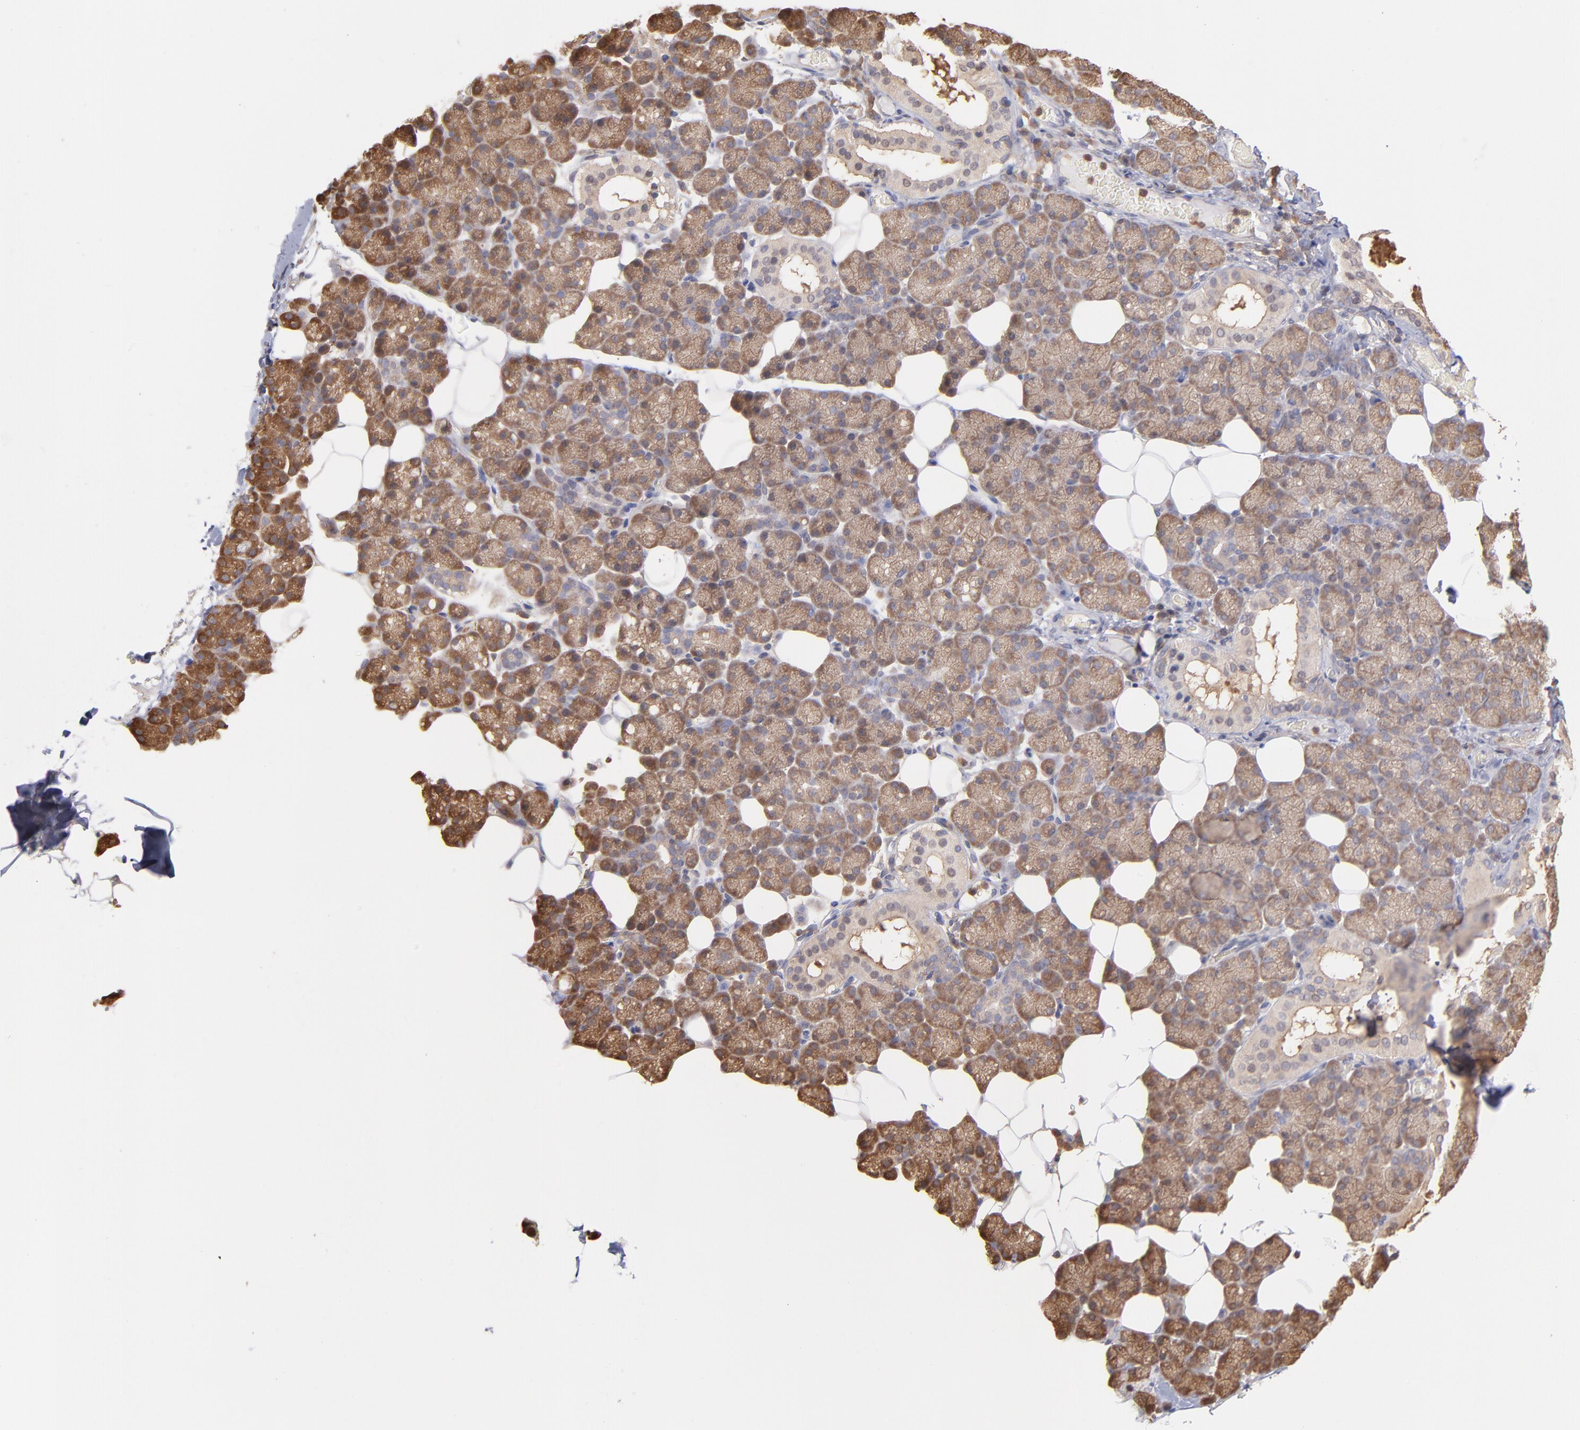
{"staining": {"intensity": "moderate", "quantity": ">75%", "location": "cytoplasmic/membranous"}, "tissue": "salivary gland", "cell_type": "Glandular cells", "image_type": "normal", "snomed": [{"axis": "morphology", "description": "Normal tissue, NOS"}, {"axis": "topography", "description": "Lymph node"}, {"axis": "topography", "description": "Salivary gland"}], "caption": "Moderate cytoplasmic/membranous expression is seen in about >75% of glandular cells in unremarkable salivary gland.", "gene": "MAP2K2", "patient": {"sex": "male", "age": 8}}